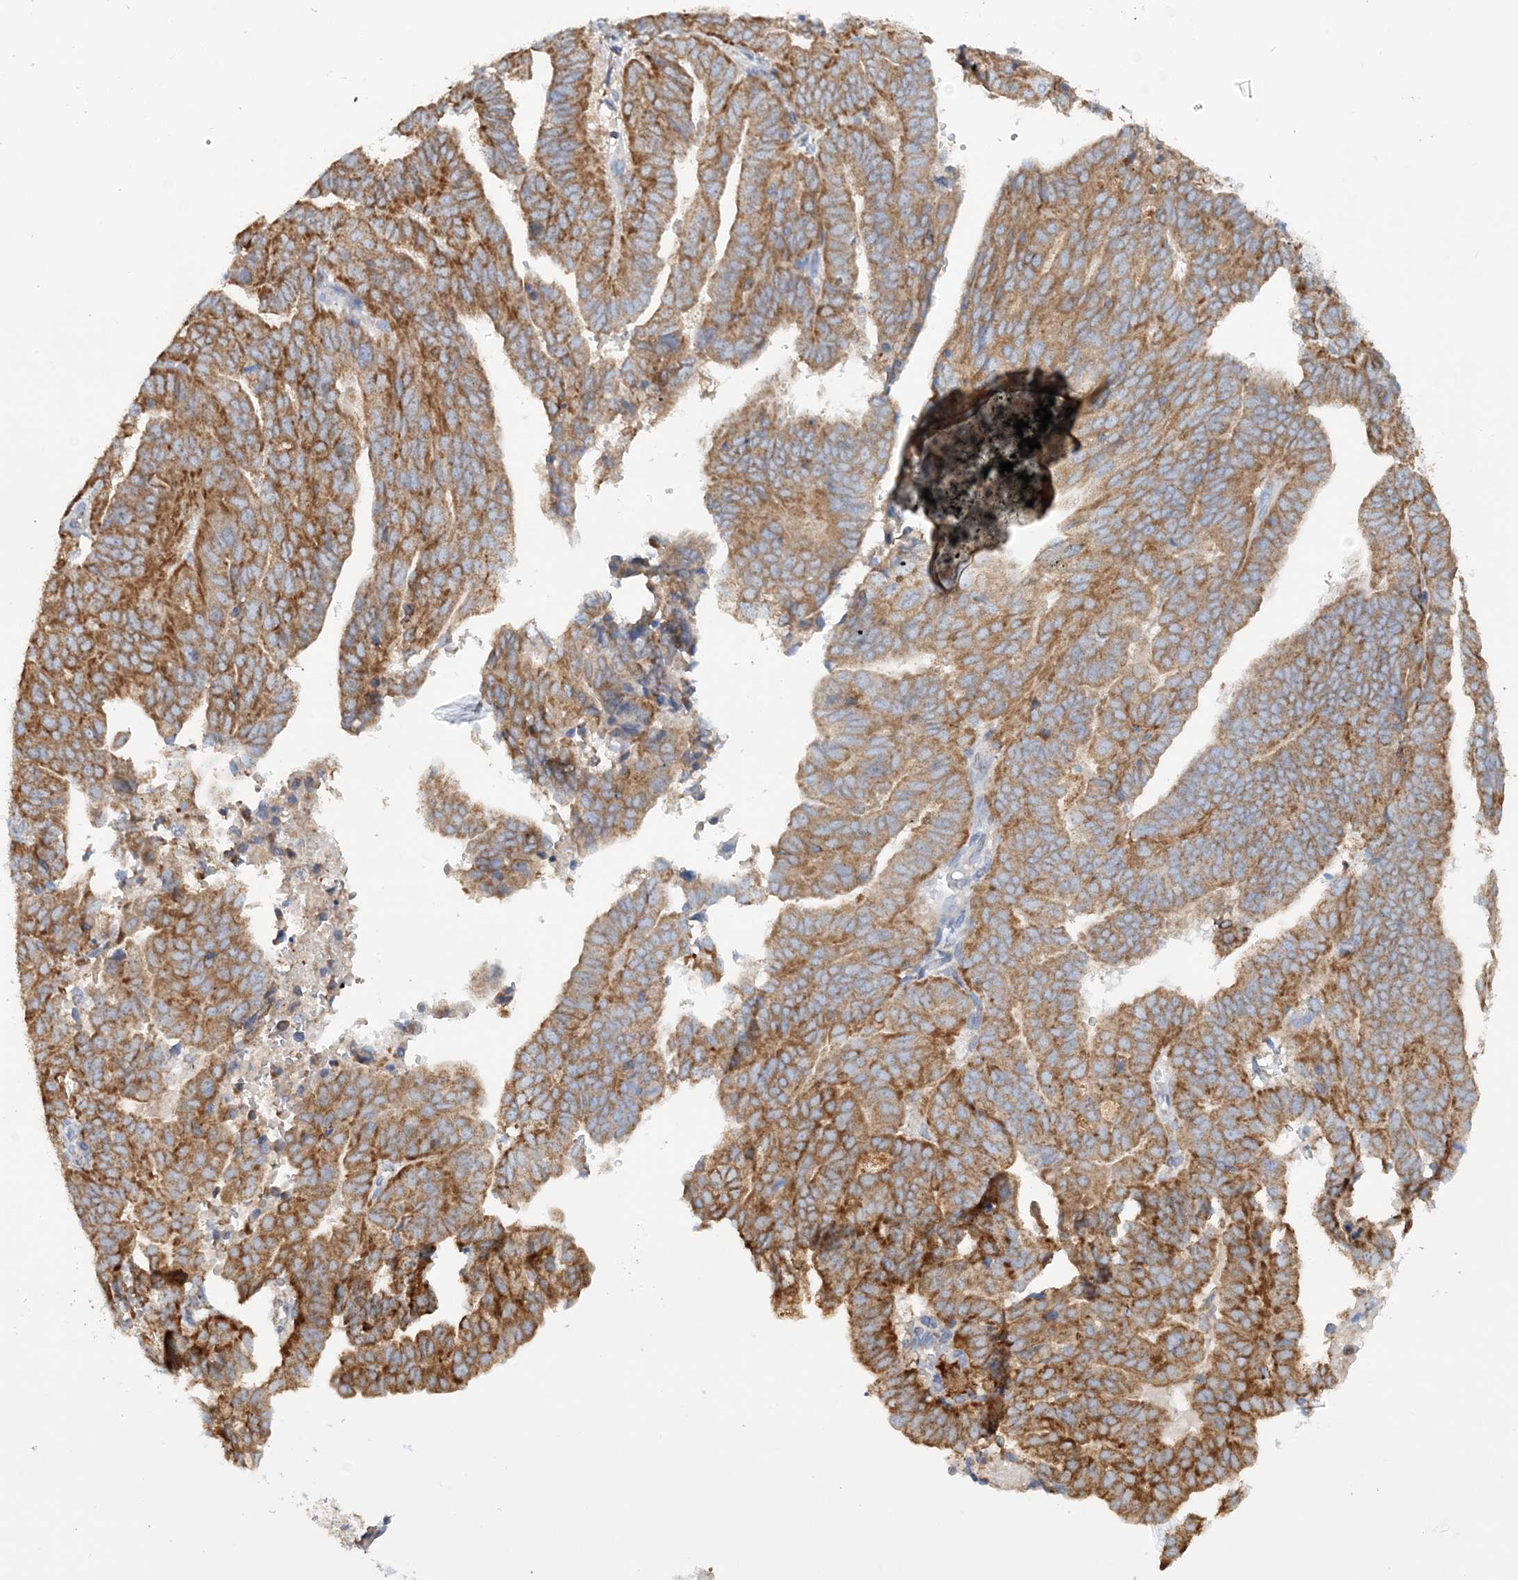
{"staining": {"intensity": "moderate", "quantity": ">75%", "location": "cytoplasmic/membranous"}, "tissue": "endometrial cancer", "cell_type": "Tumor cells", "image_type": "cancer", "snomed": [{"axis": "morphology", "description": "Adenocarcinoma, NOS"}, {"axis": "topography", "description": "Uterus"}], "caption": "This image exhibits immunohistochemistry (IHC) staining of human endometrial cancer (adenocarcinoma), with medium moderate cytoplasmic/membranous staining in approximately >75% of tumor cells.", "gene": "TTC32", "patient": {"sex": "female", "age": 77}}